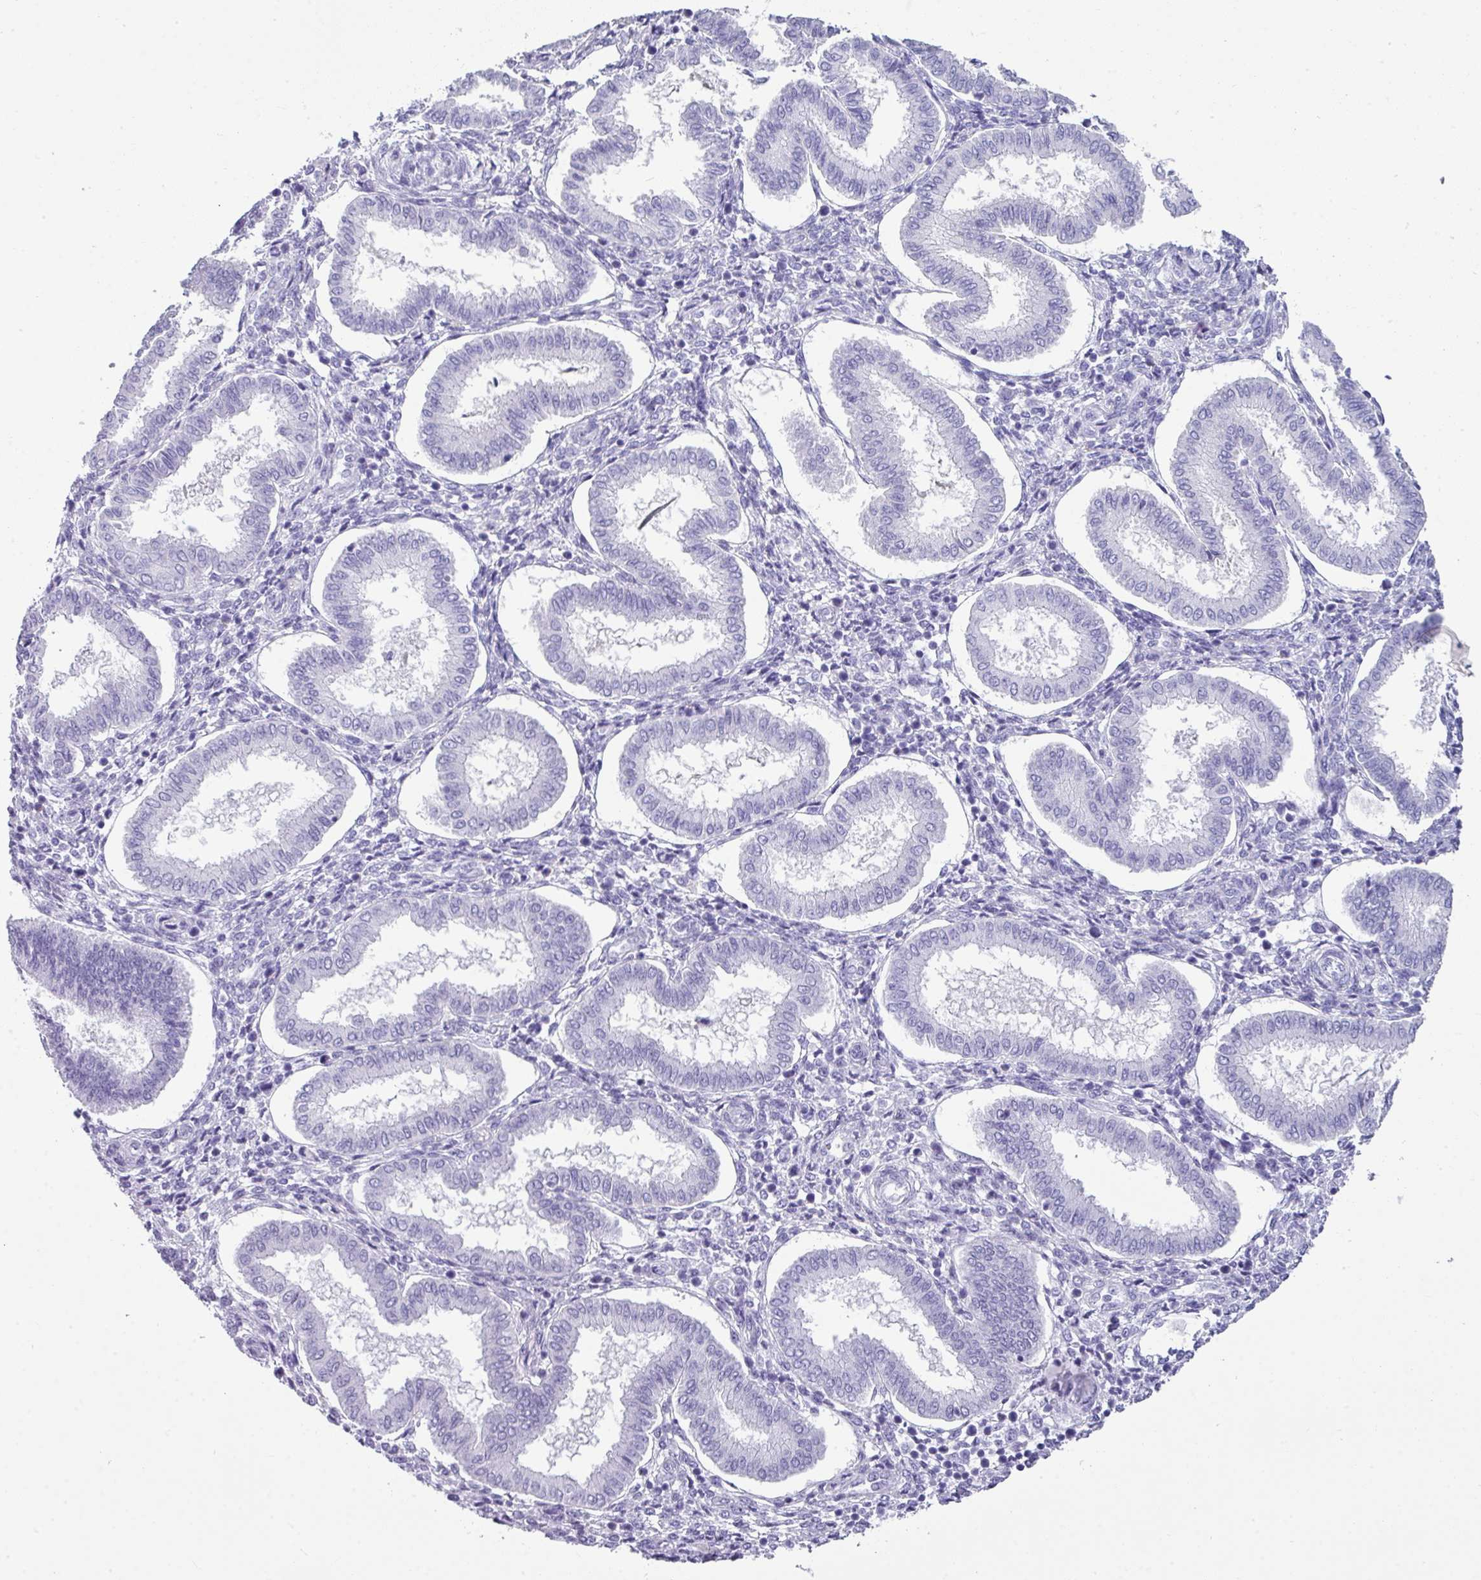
{"staining": {"intensity": "negative", "quantity": "none", "location": "none"}, "tissue": "endometrium", "cell_type": "Cells in endometrial stroma", "image_type": "normal", "snomed": [{"axis": "morphology", "description": "Normal tissue, NOS"}, {"axis": "topography", "description": "Endometrium"}], "caption": "Endometrium stained for a protein using immunohistochemistry (IHC) displays no positivity cells in endometrial stroma.", "gene": "ZNF568", "patient": {"sex": "female", "age": 24}}